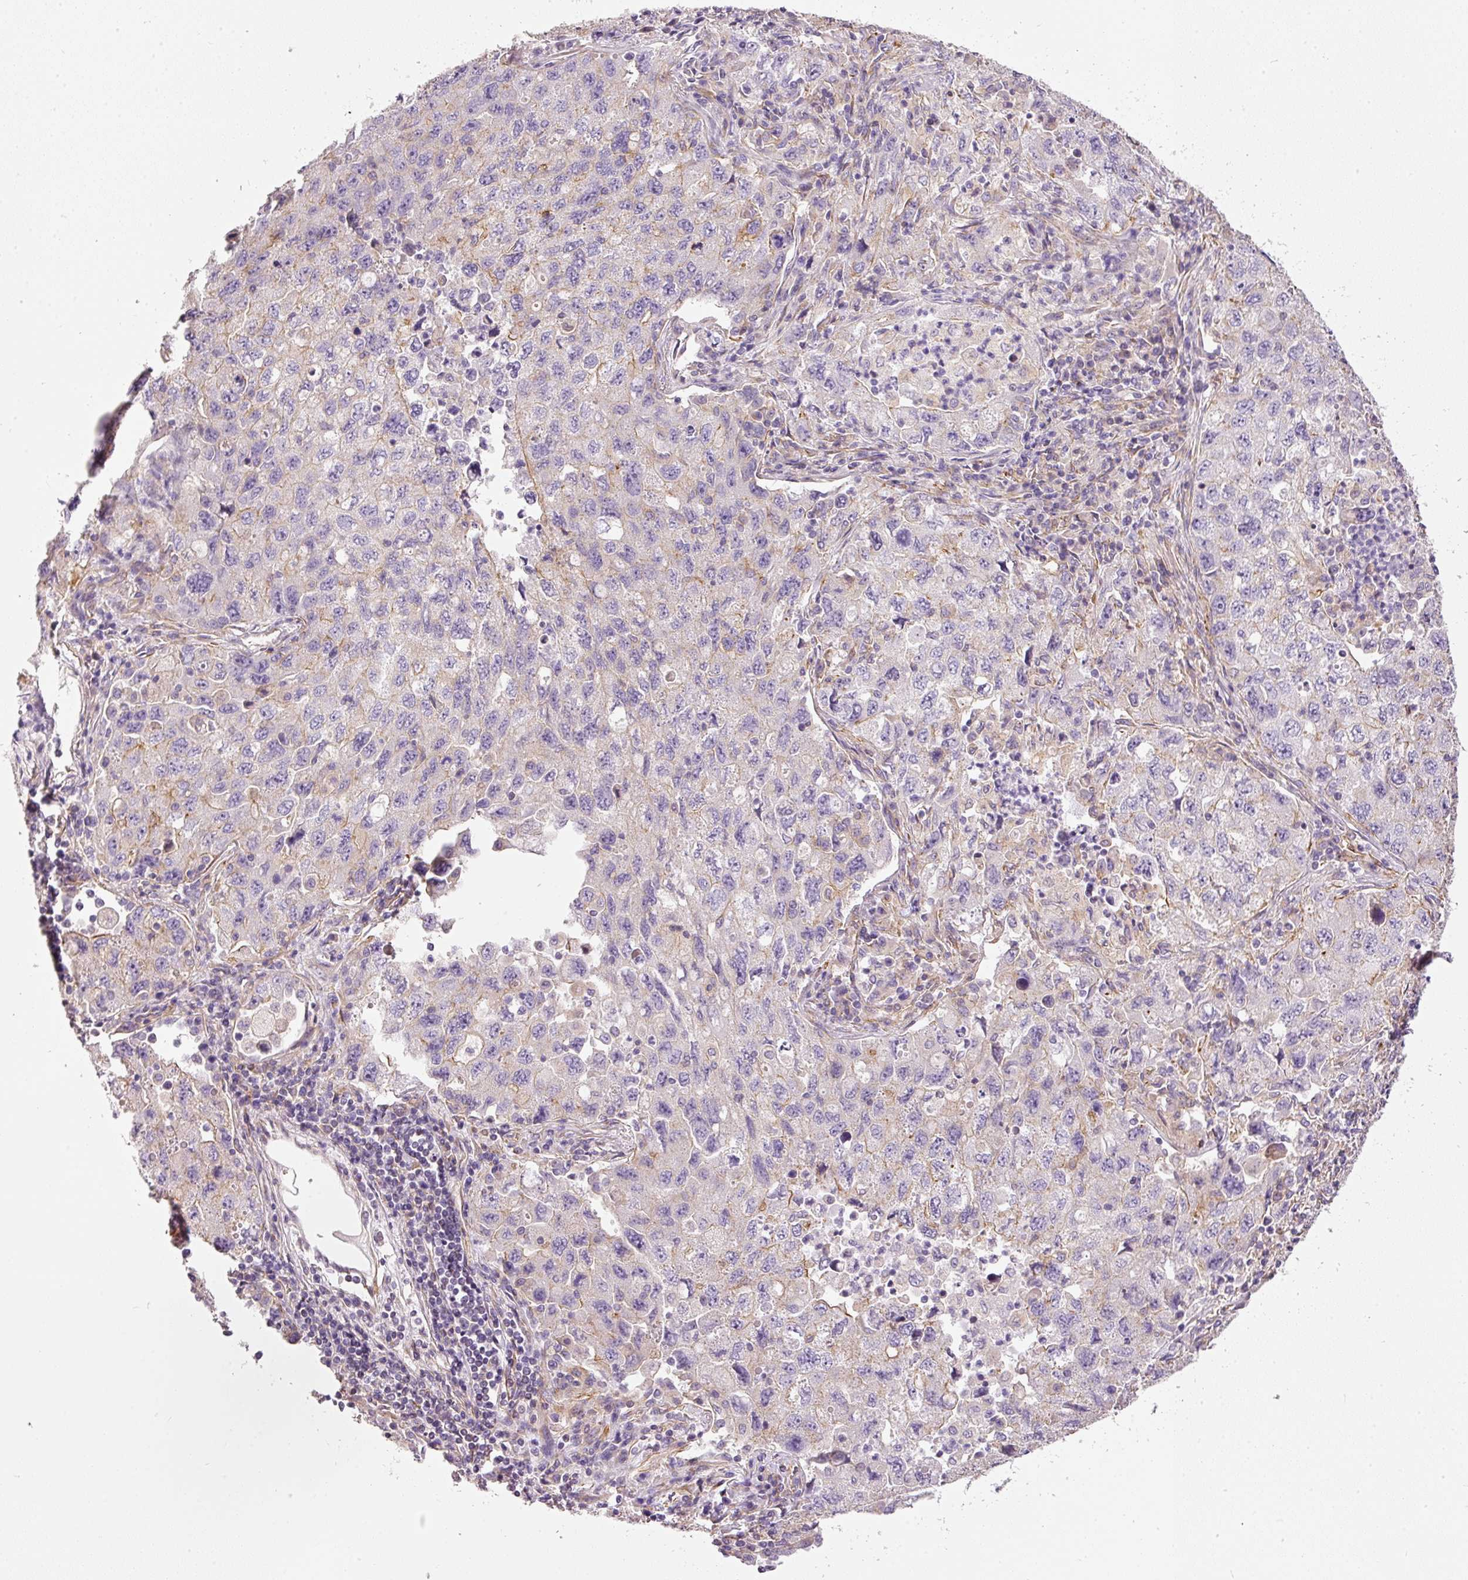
{"staining": {"intensity": "negative", "quantity": "none", "location": "none"}, "tissue": "lung cancer", "cell_type": "Tumor cells", "image_type": "cancer", "snomed": [{"axis": "morphology", "description": "Adenocarcinoma, NOS"}, {"axis": "topography", "description": "Lung"}], "caption": "The IHC image has no significant expression in tumor cells of lung cancer tissue.", "gene": "OSR2", "patient": {"sex": "female", "age": 57}}